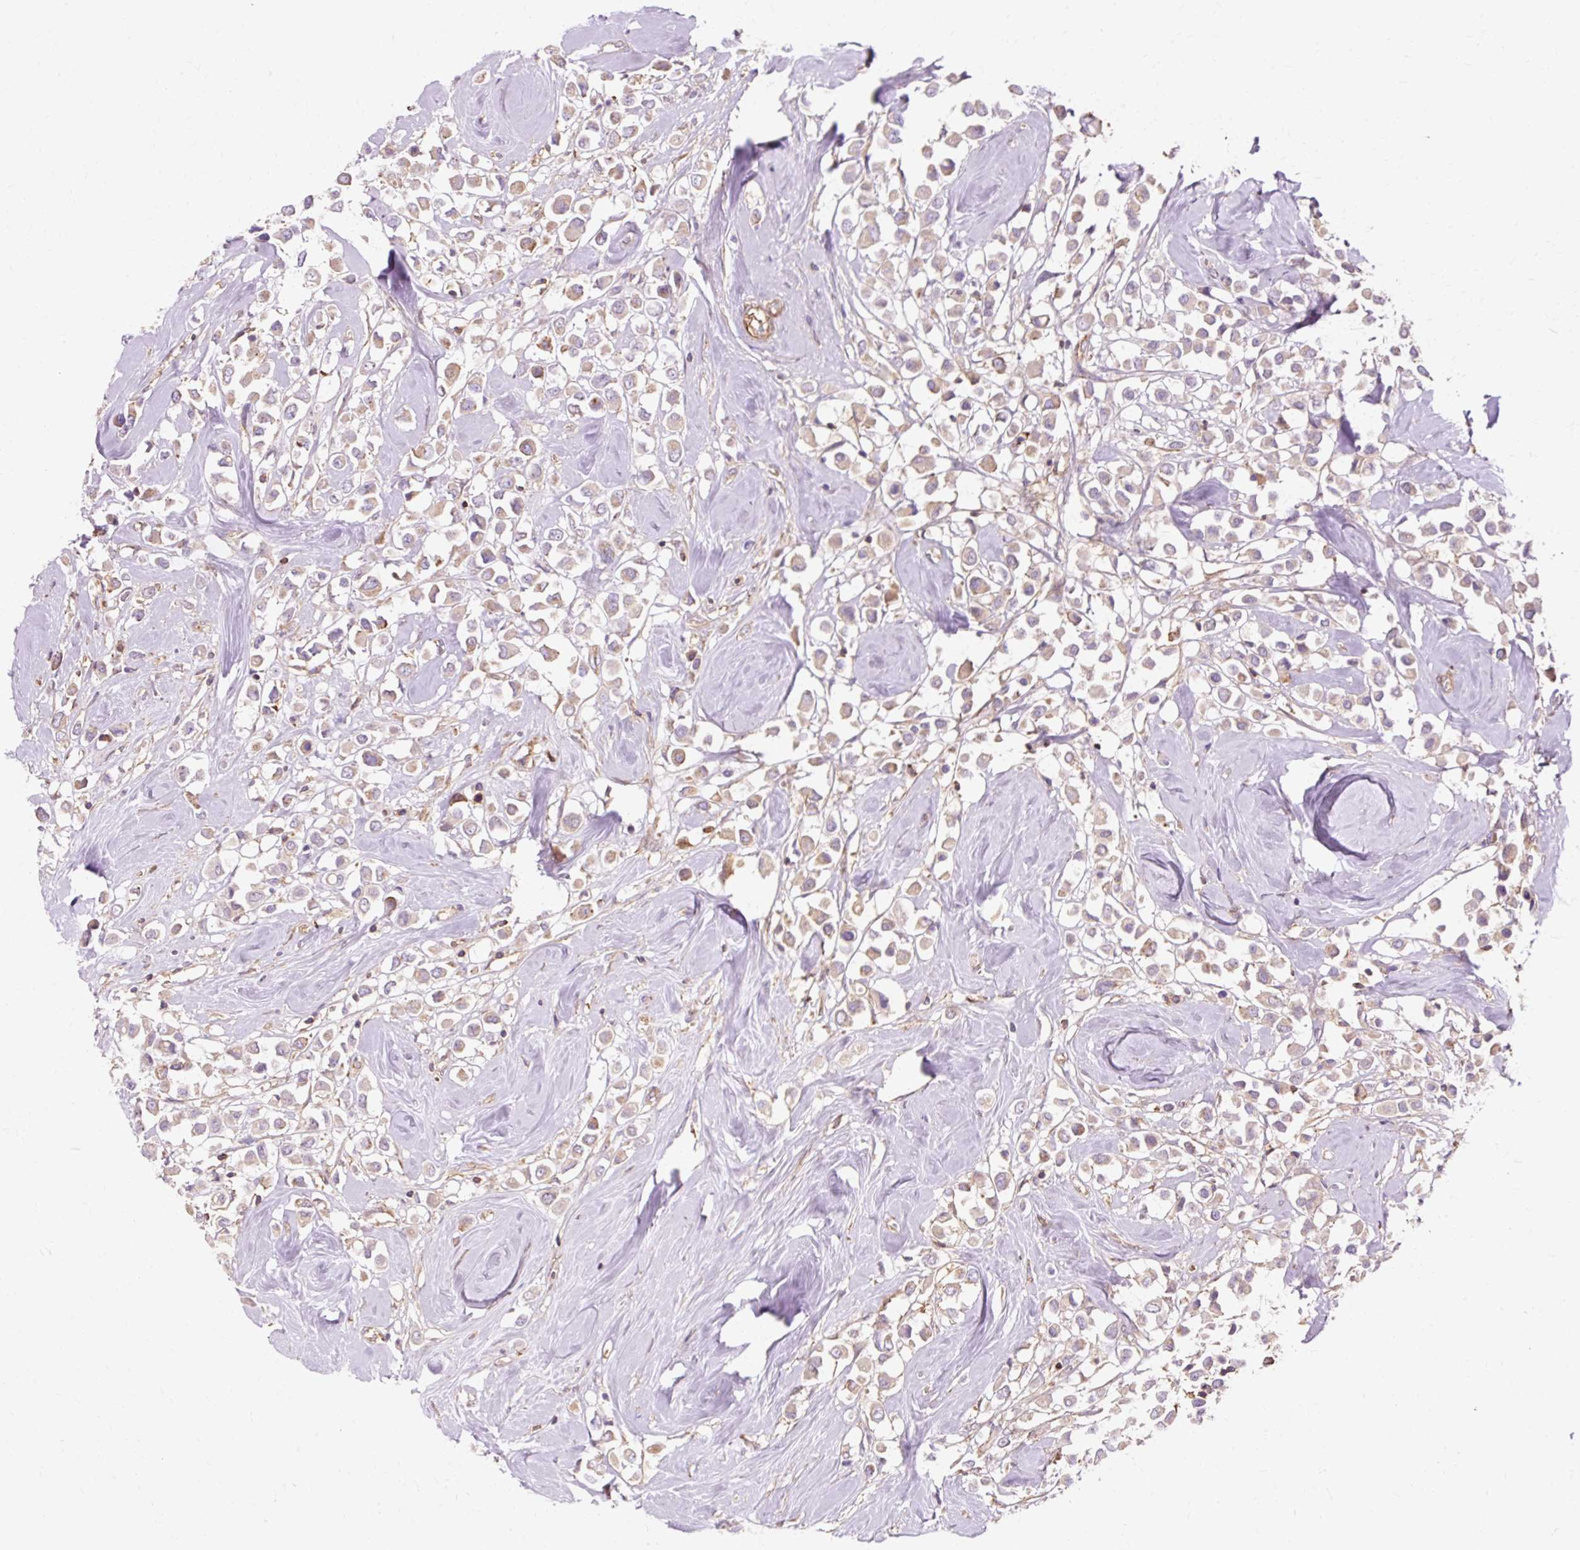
{"staining": {"intensity": "weak", "quantity": "25%-75%", "location": "cytoplasmic/membranous"}, "tissue": "breast cancer", "cell_type": "Tumor cells", "image_type": "cancer", "snomed": [{"axis": "morphology", "description": "Duct carcinoma"}, {"axis": "topography", "description": "Breast"}], "caption": "Tumor cells exhibit low levels of weak cytoplasmic/membranous positivity in about 25%-75% of cells in human breast infiltrating ductal carcinoma.", "gene": "TBC1D2B", "patient": {"sex": "female", "age": 61}}